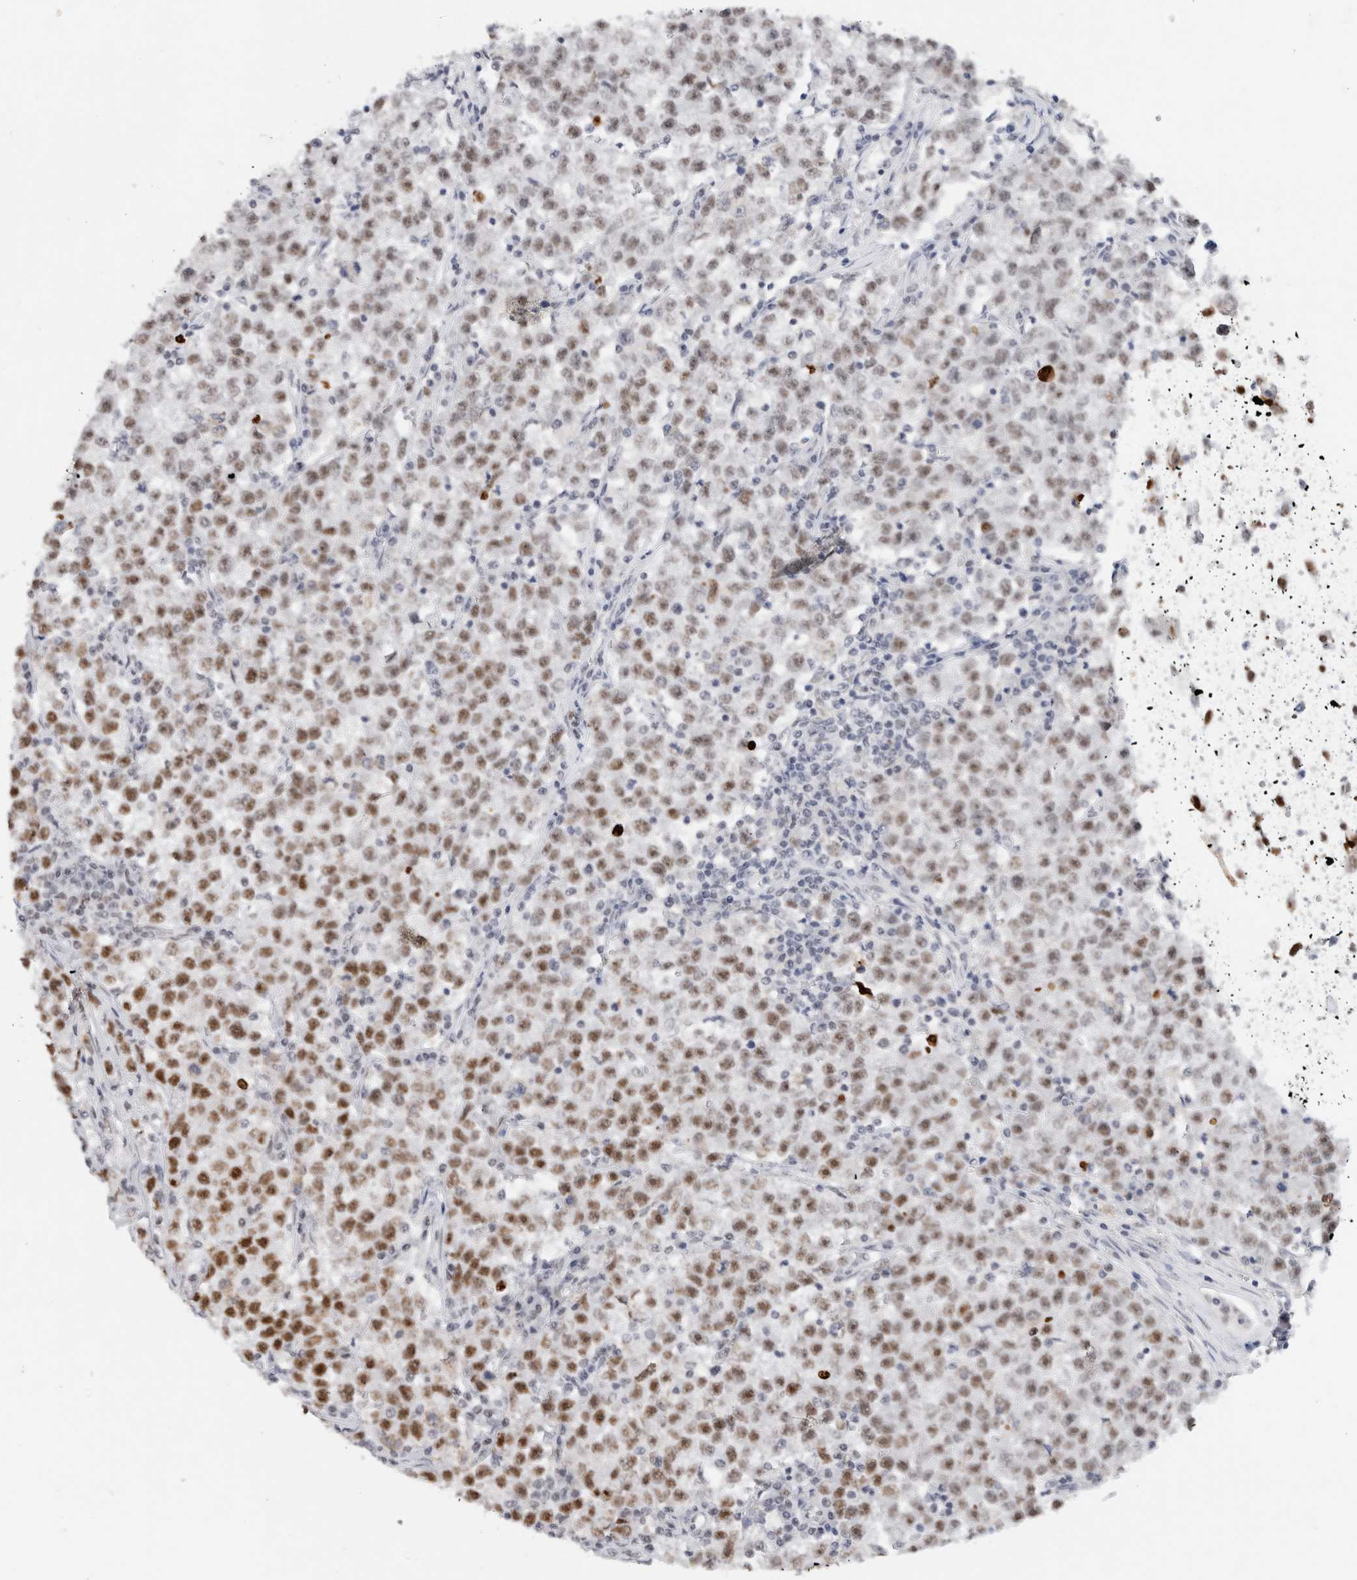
{"staining": {"intensity": "moderate", "quantity": ">75%", "location": "nuclear"}, "tissue": "testis cancer", "cell_type": "Tumor cells", "image_type": "cancer", "snomed": [{"axis": "morphology", "description": "Seminoma, NOS"}, {"axis": "topography", "description": "Testis"}], "caption": "Brown immunohistochemical staining in testis cancer (seminoma) displays moderate nuclear positivity in about >75% of tumor cells.", "gene": "COPS7A", "patient": {"sex": "male", "age": 22}}